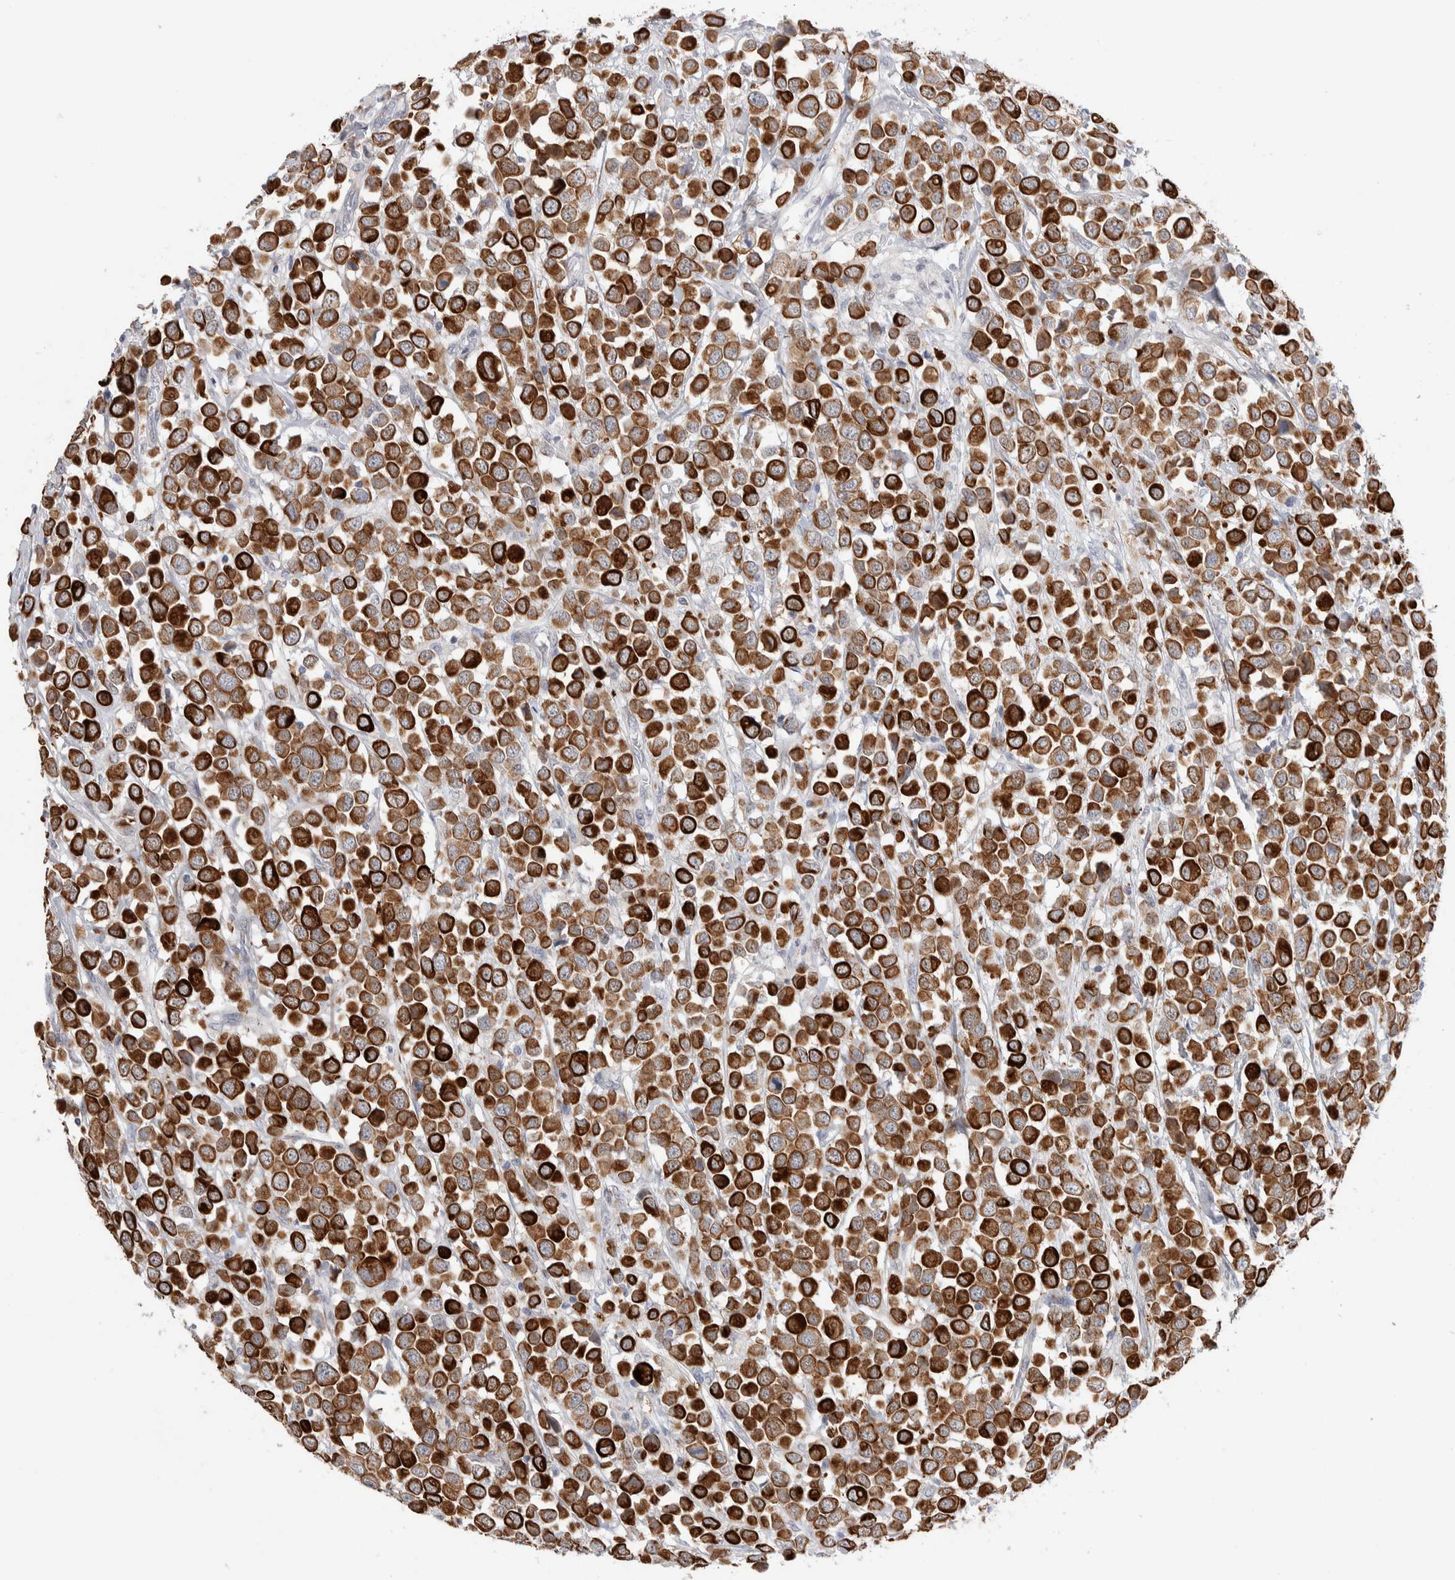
{"staining": {"intensity": "strong", "quantity": ">75%", "location": "cytoplasmic/membranous"}, "tissue": "breast cancer", "cell_type": "Tumor cells", "image_type": "cancer", "snomed": [{"axis": "morphology", "description": "Duct carcinoma"}, {"axis": "topography", "description": "Breast"}], "caption": "Breast cancer stained with DAB immunohistochemistry reveals high levels of strong cytoplasmic/membranous staining in about >75% of tumor cells. (DAB (3,3'-diaminobenzidine) IHC, brown staining for protein, blue staining for nuclei).", "gene": "C1orf112", "patient": {"sex": "female", "age": 61}}